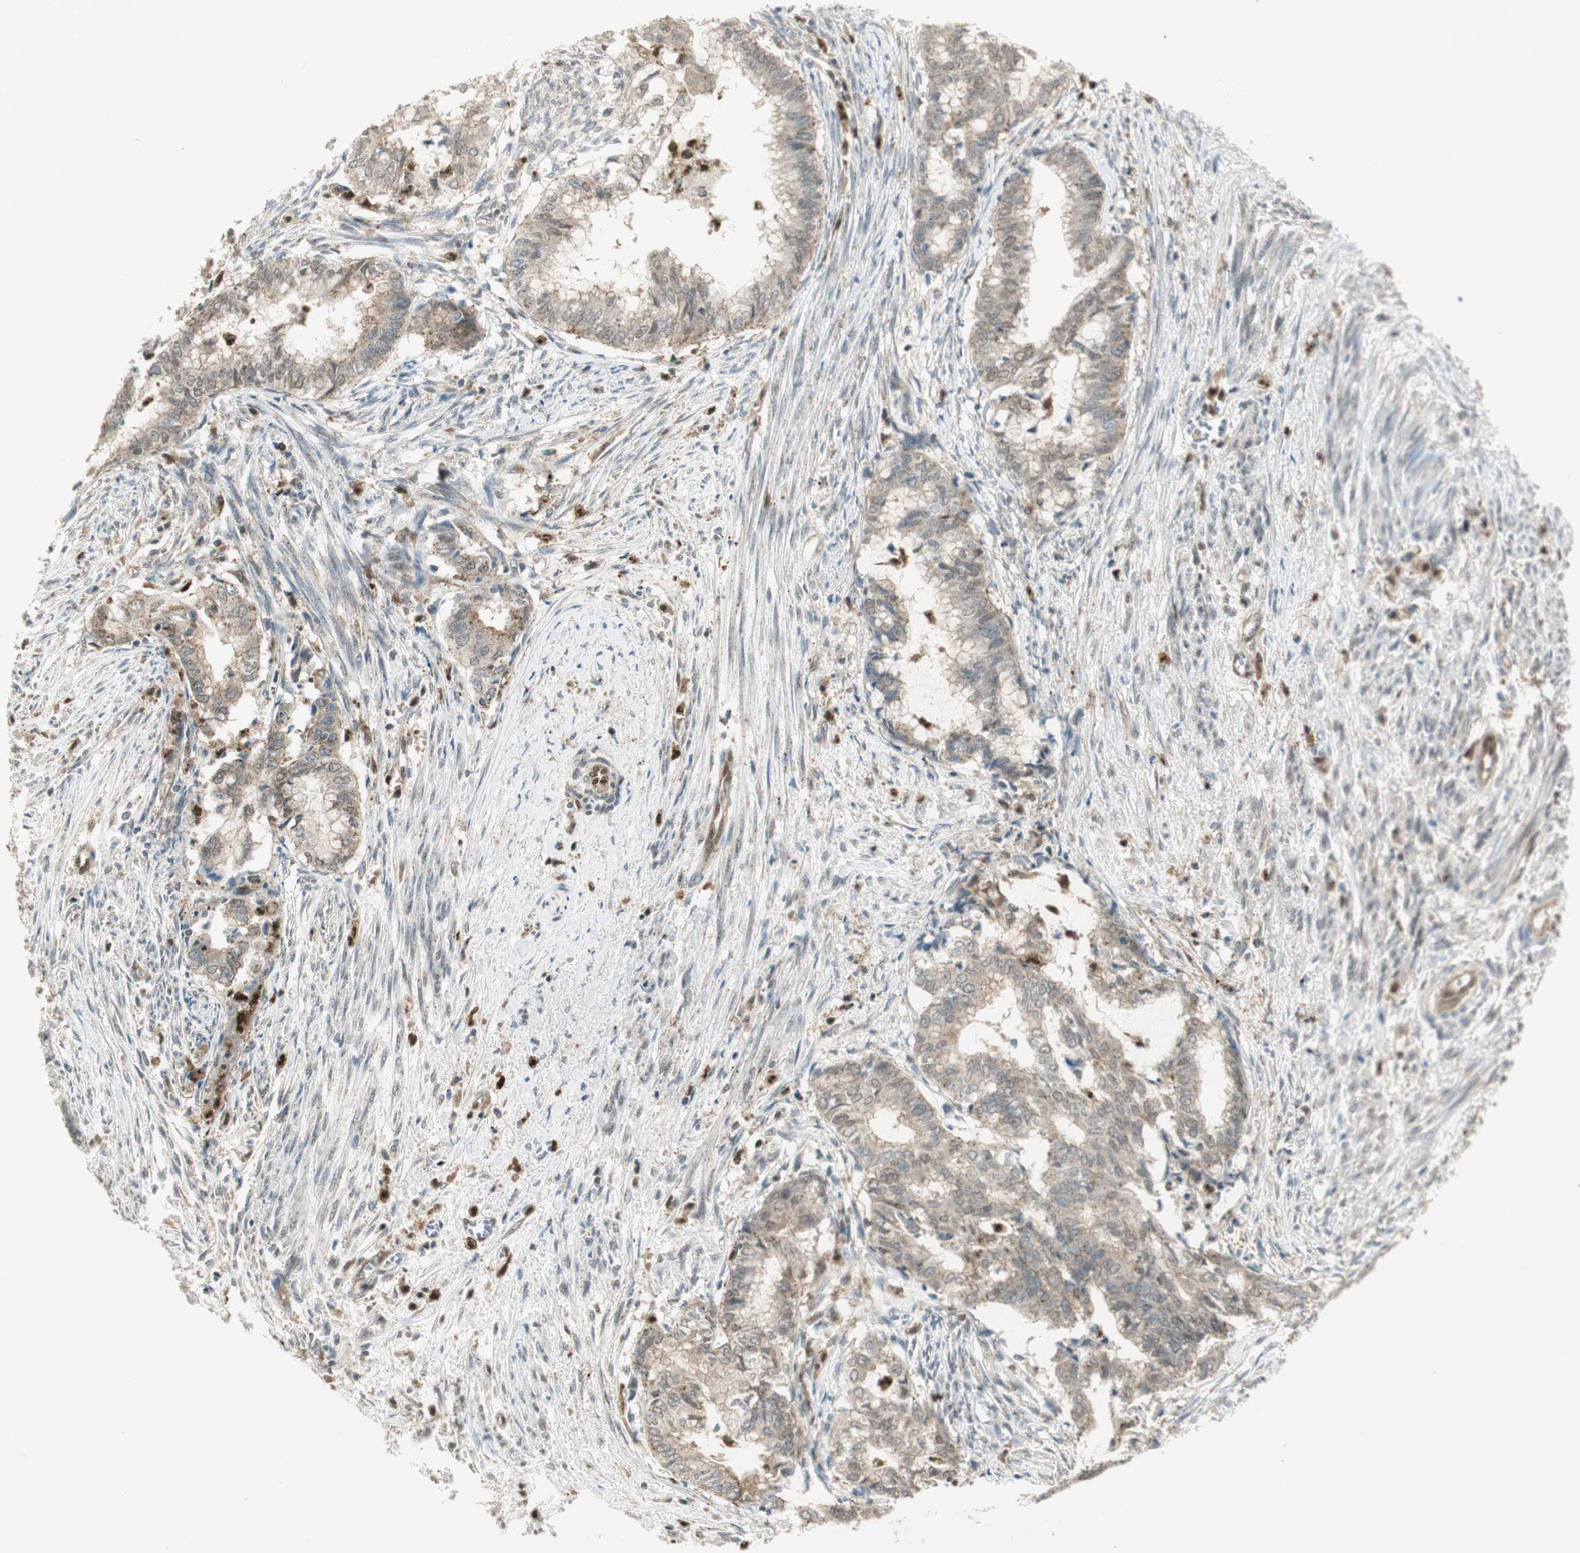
{"staining": {"intensity": "weak", "quantity": "25%-75%", "location": "cytoplasmic/membranous"}, "tissue": "endometrial cancer", "cell_type": "Tumor cells", "image_type": "cancer", "snomed": [{"axis": "morphology", "description": "Necrosis, NOS"}, {"axis": "morphology", "description": "Adenocarcinoma, NOS"}, {"axis": "topography", "description": "Endometrium"}], "caption": "Endometrial cancer (adenocarcinoma) stained for a protein shows weak cytoplasmic/membranous positivity in tumor cells. The protein is shown in brown color, while the nuclei are stained blue.", "gene": "LTA4H", "patient": {"sex": "female", "age": 79}}